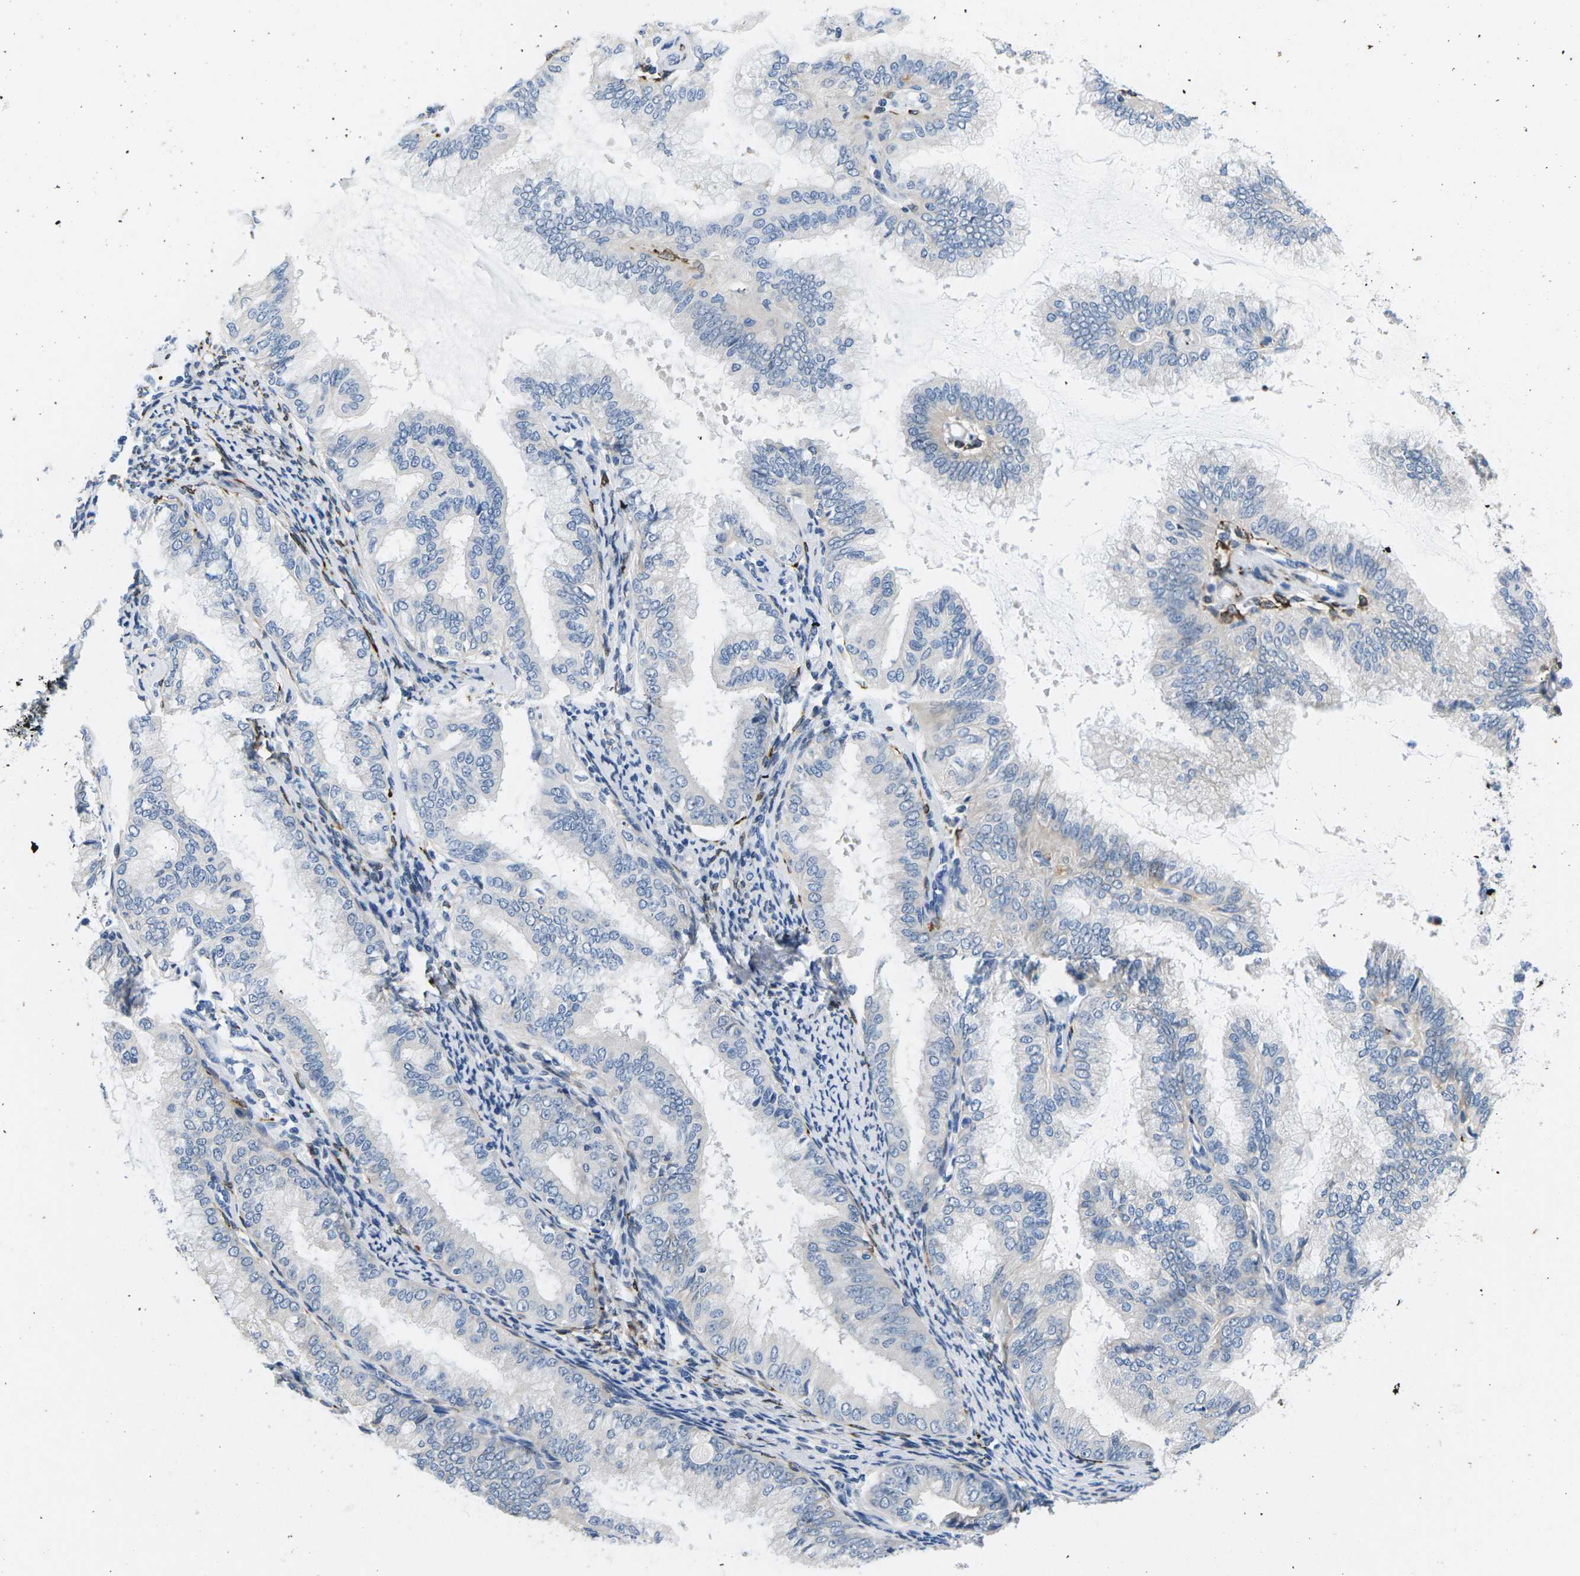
{"staining": {"intensity": "negative", "quantity": "none", "location": "none"}, "tissue": "endometrial cancer", "cell_type": "Tumor cells", "image_type": "cancer", "snomed": [{"axis": "morphology", "description": "Adenocarcinoma, NOS"}, {"axis": "topography", "description": "Endometrium"}], "caption": "Image shows no protein staining in tumor cells of endometrial cancer (adenocarcinoma) tissue.", "gene": "TSPAN2", "patient": {"sex": "female", "age": 63}}